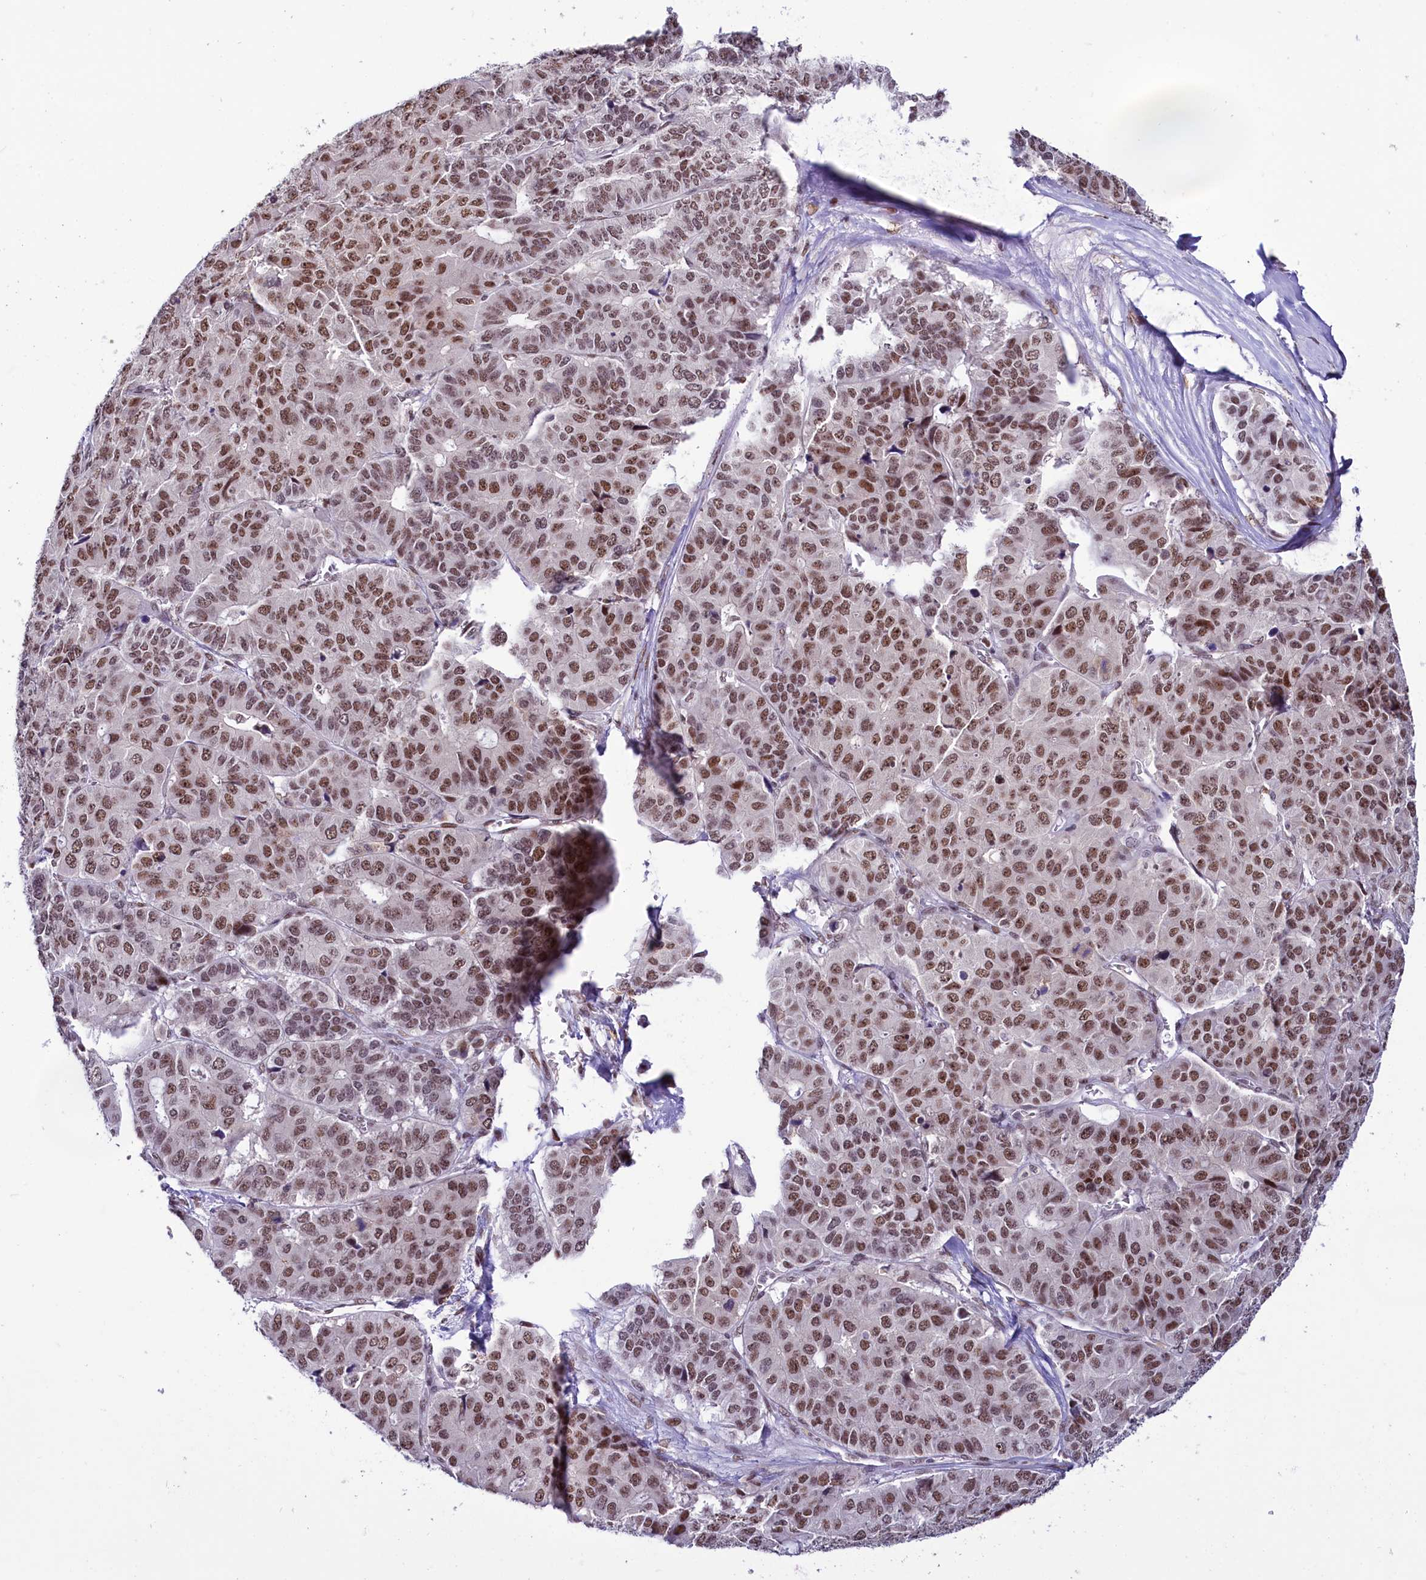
{"staining": {"intensity": "moderate", "quantity": ">75%", "location": "nuclear"}, "tissue": "pancreatic cancer", "cell_type": "Tumor cells", "image_type": "cancer", "snomed": [{"axis": "morphology", "description": "Adenocarcinoma, NOS"}, {"axis": "topography", "description": "Pancreas"}], "caption": "High-magnification brightfield microscopy of adenocarcinoma (pancreatic) stained with DAB (brown) and counterstained with hematoxylin (blue). tumor cells exhibit moderate nuclear expression is seen in approximately>75% of cells.", "gene": "SCAF11", "patient": {"sex": "male", "age": 50}}